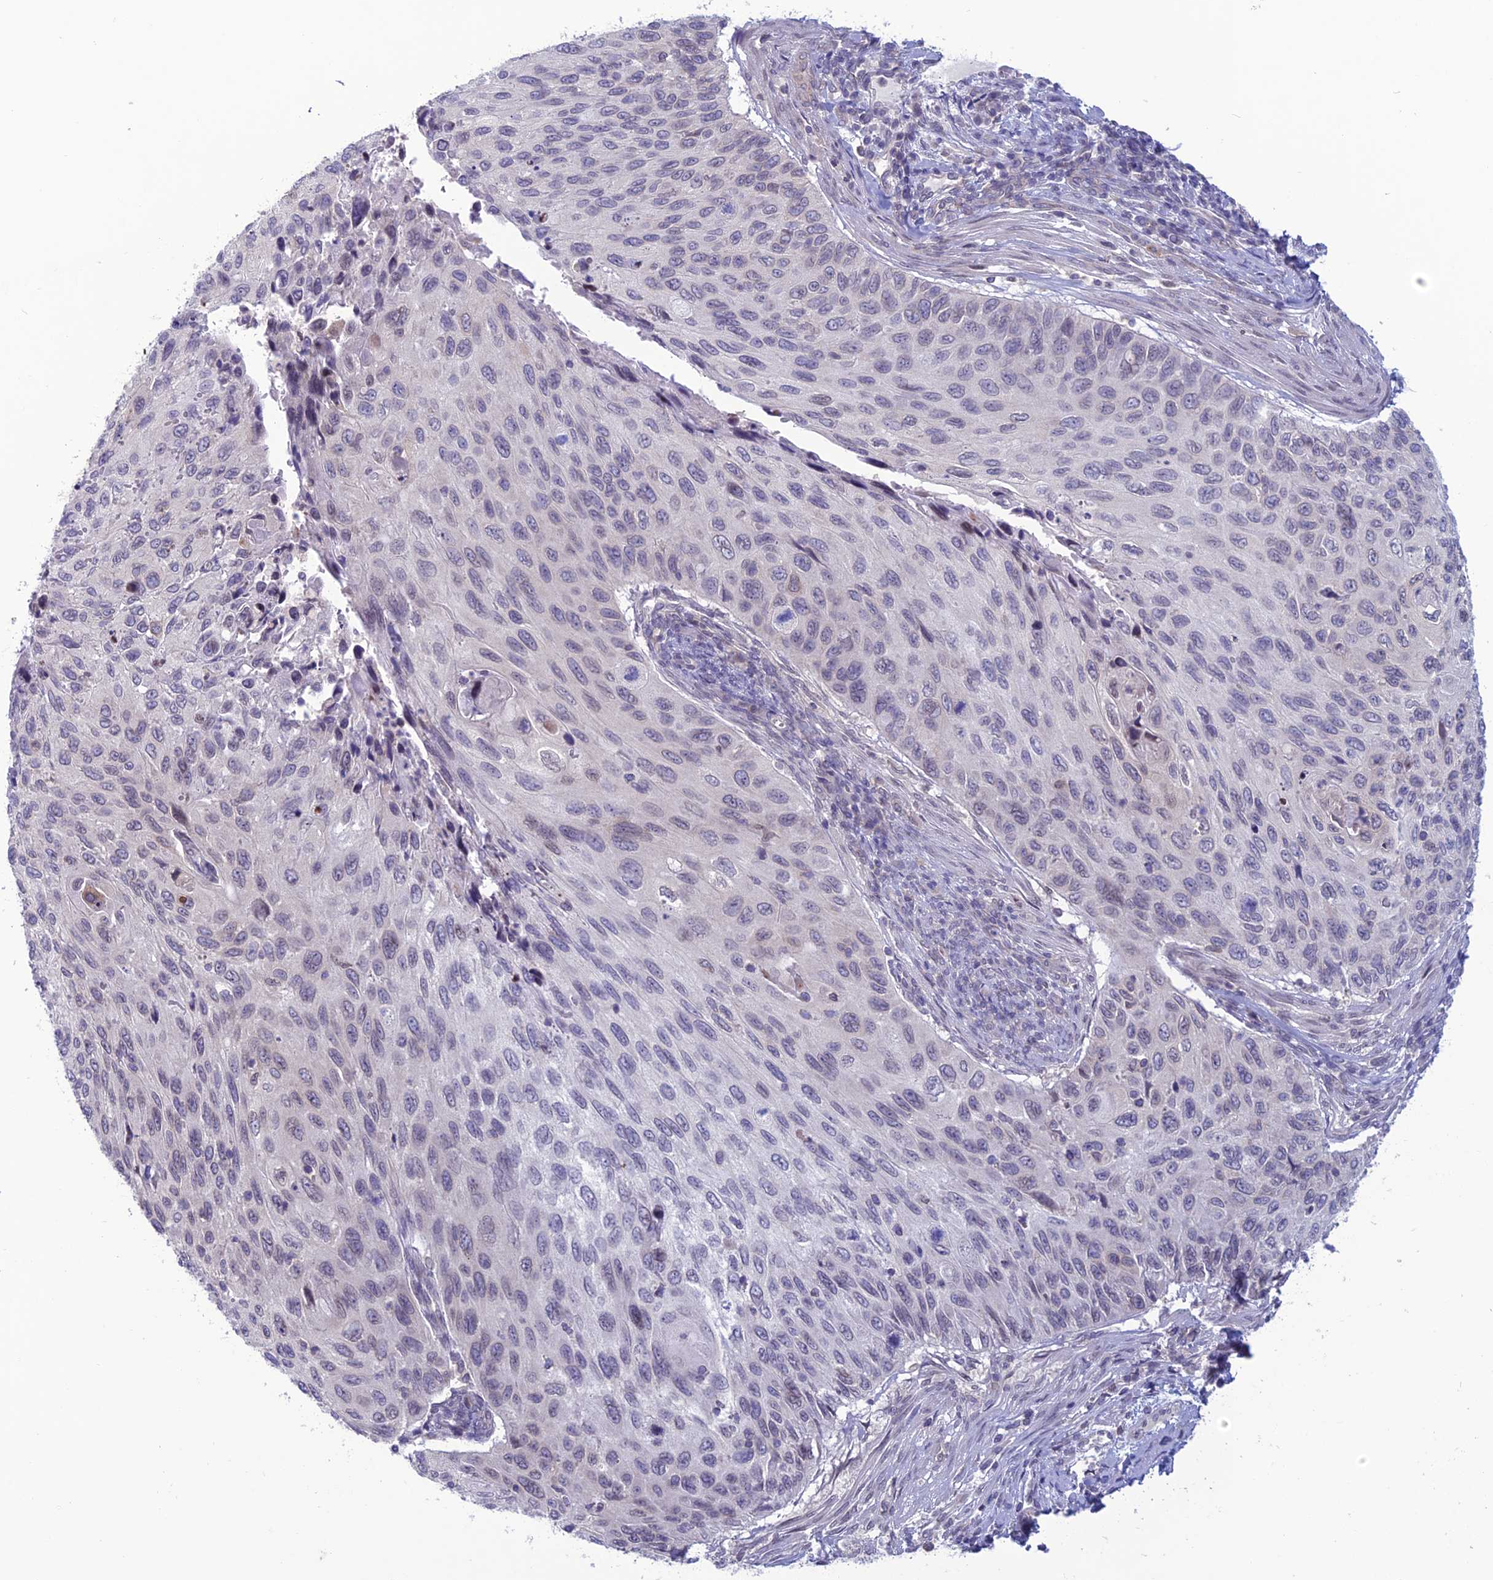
{"staining": {"intensity": "negative", "quantity": "none", "location": "none"}, "tissue": "cervical cancer", "cell_type": "Tumor cells", "image_type": "cancer", "snomed": [{"axis": "morphology", "description": "Squamous cell carcinoma, NOS"}, {"axis": "topography", "description": "Cervix"}], "caption": "This micrograph is of cervical cancer (squamous cell carcinoma) stained with IHC to label a protein in brown with the nuclei are counter-stained blue. There is no expression in tumor cells. (DAB immunohistochemistry with hematoxylin counter stain).", "gene": "WDR46", "patient": {"sex": "female", "age": 70}}